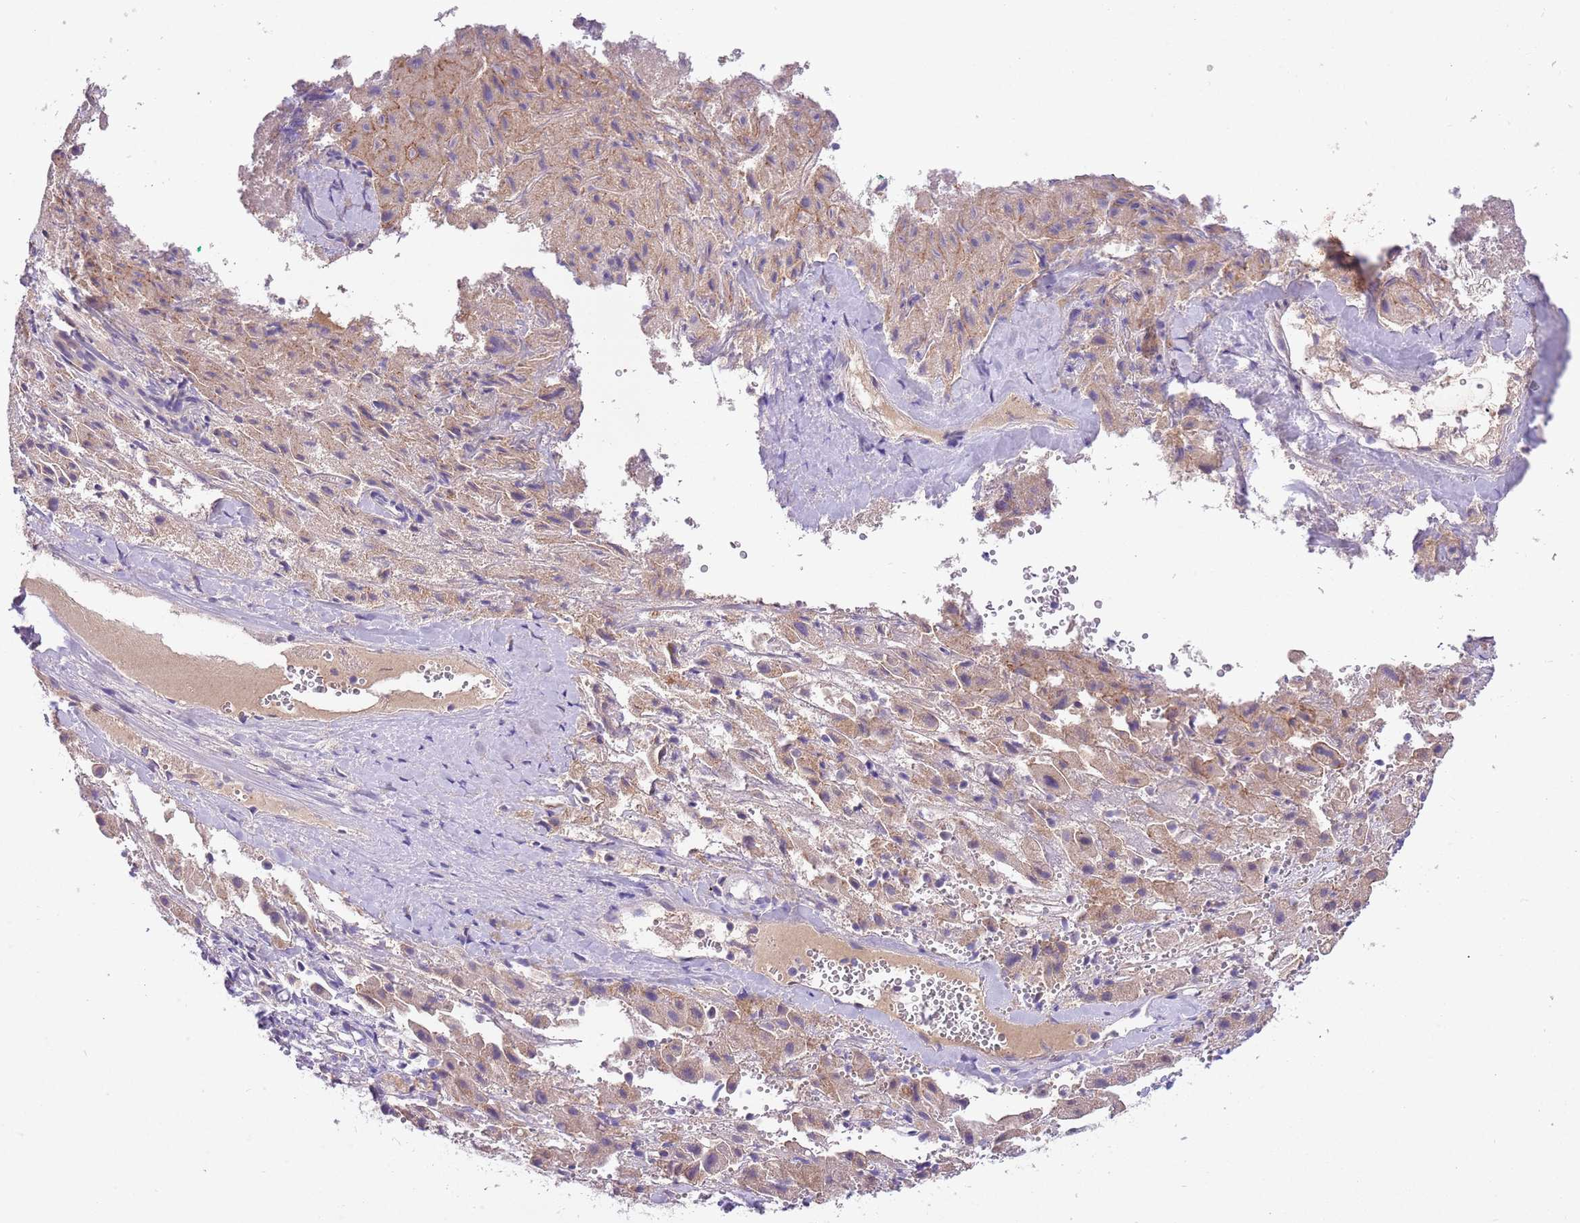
{"staining": {"intensity": "moderate", "quantity": ">75%", "location": "cytoplasmic/membranous"}, "tissue": "liver cancer", "cell_type": "Tumor cells", "image_type": "cancer", "snomed": [{"axis": "morphology", "description": "Carcinoma, Hepatocellular, NOS"}, {"axis": "topography", "description": "Liver"}], "caption": "The photomicrograph shows staining of liver hepatocellular carcinoma, revealing moderate cytoplasmic/membranous protein expression (brown color) within tumor cells.", "gene": "CFAP73", "patient": {"sex": "female", "age": 58}}